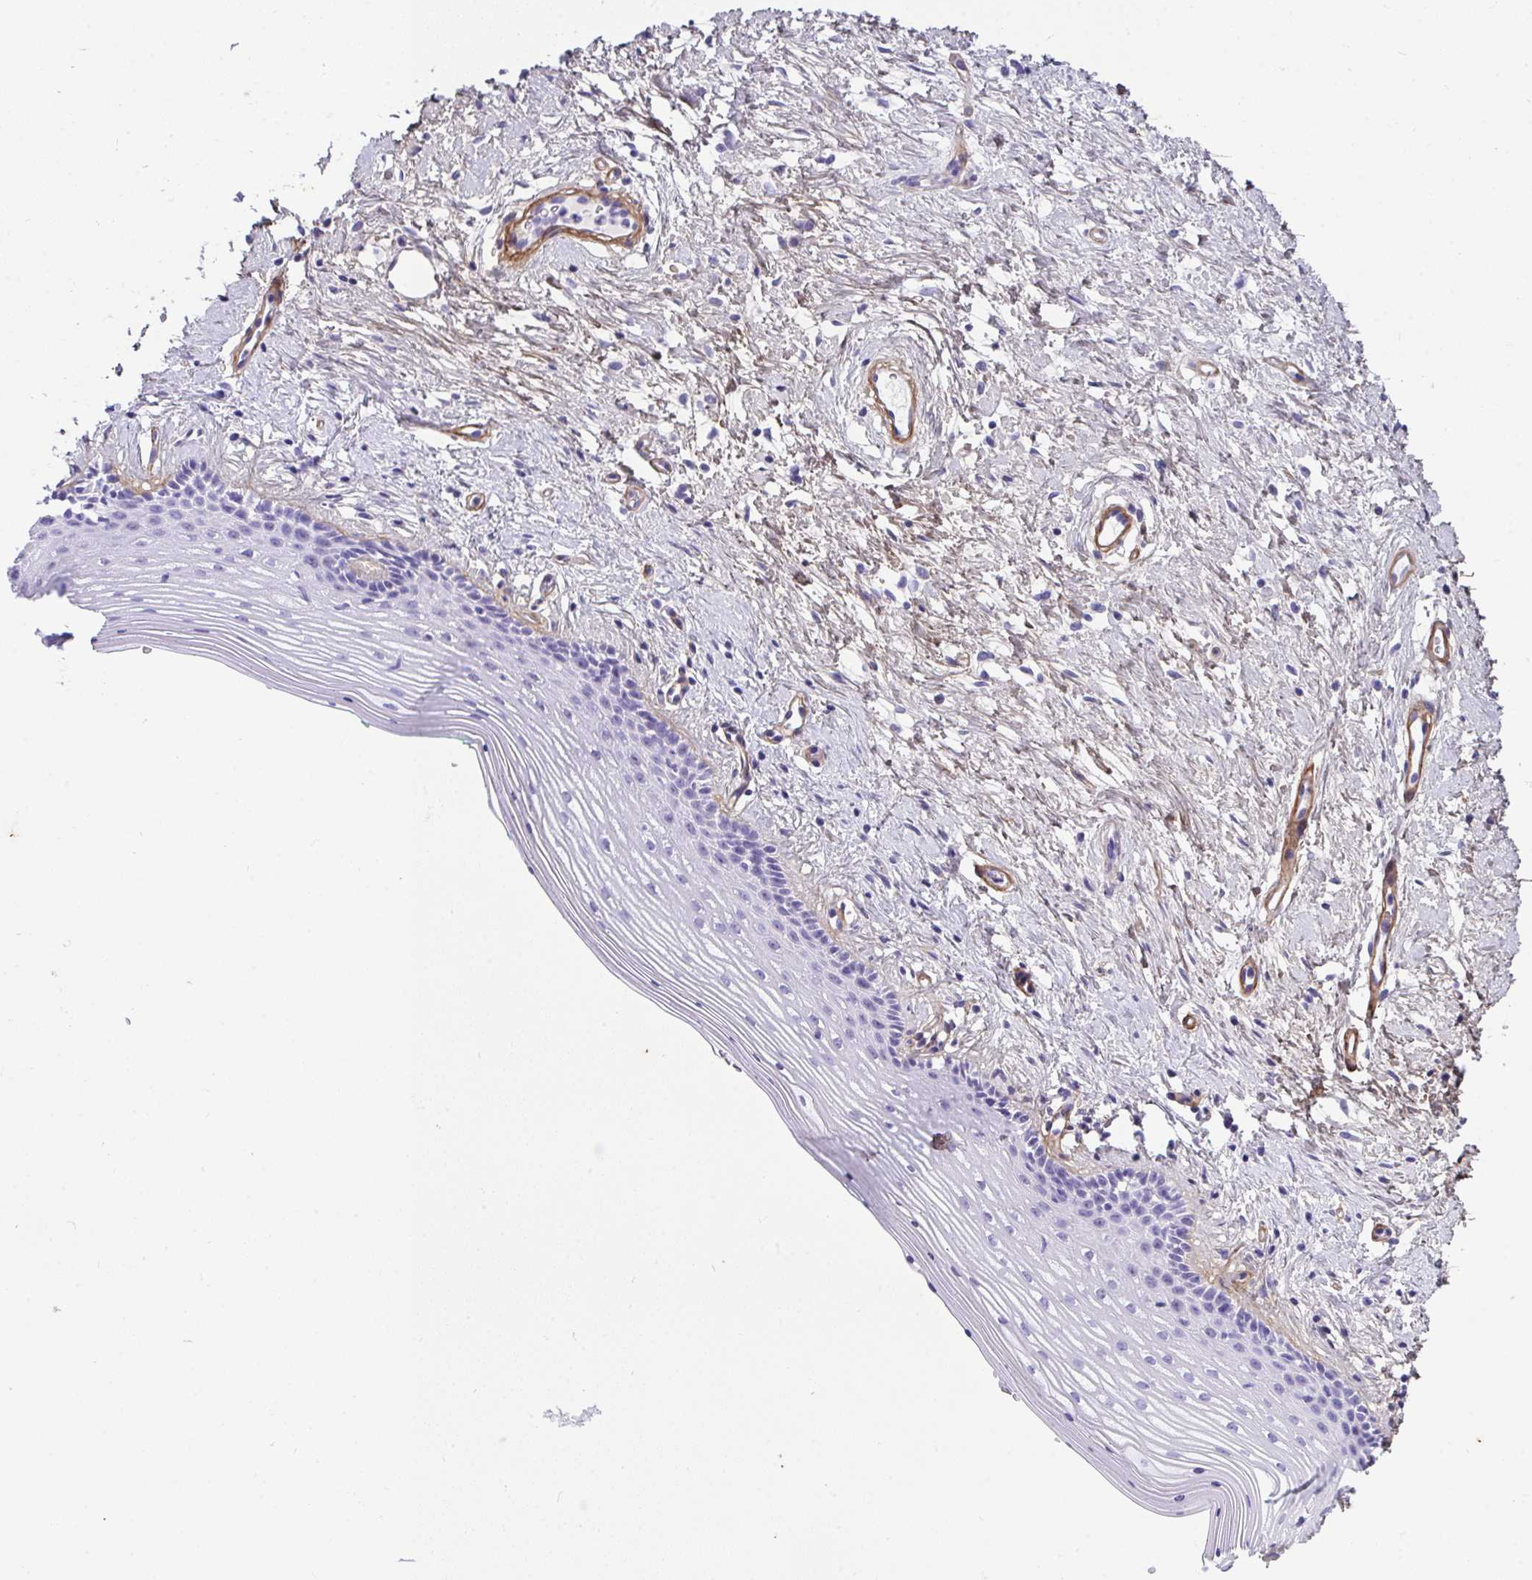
{"staining": {"intensity": "negative", "quantity": "none", "location": "none"}, "tissue": "vagina", "cell_type": "Squamous epithelial cells", "image_type": "normal", "snomed": [{"axis": "morphology", "description": "Normal tissue, NOS"}, {"axis": "topography", "description": "Vagina"}], "caption": "An image of vagina stained for a protein demonstrates no brown staining in squamous epithelial cells.", "gene": "LHFPL6", "patient": {"sex": "female", "age": 42}}